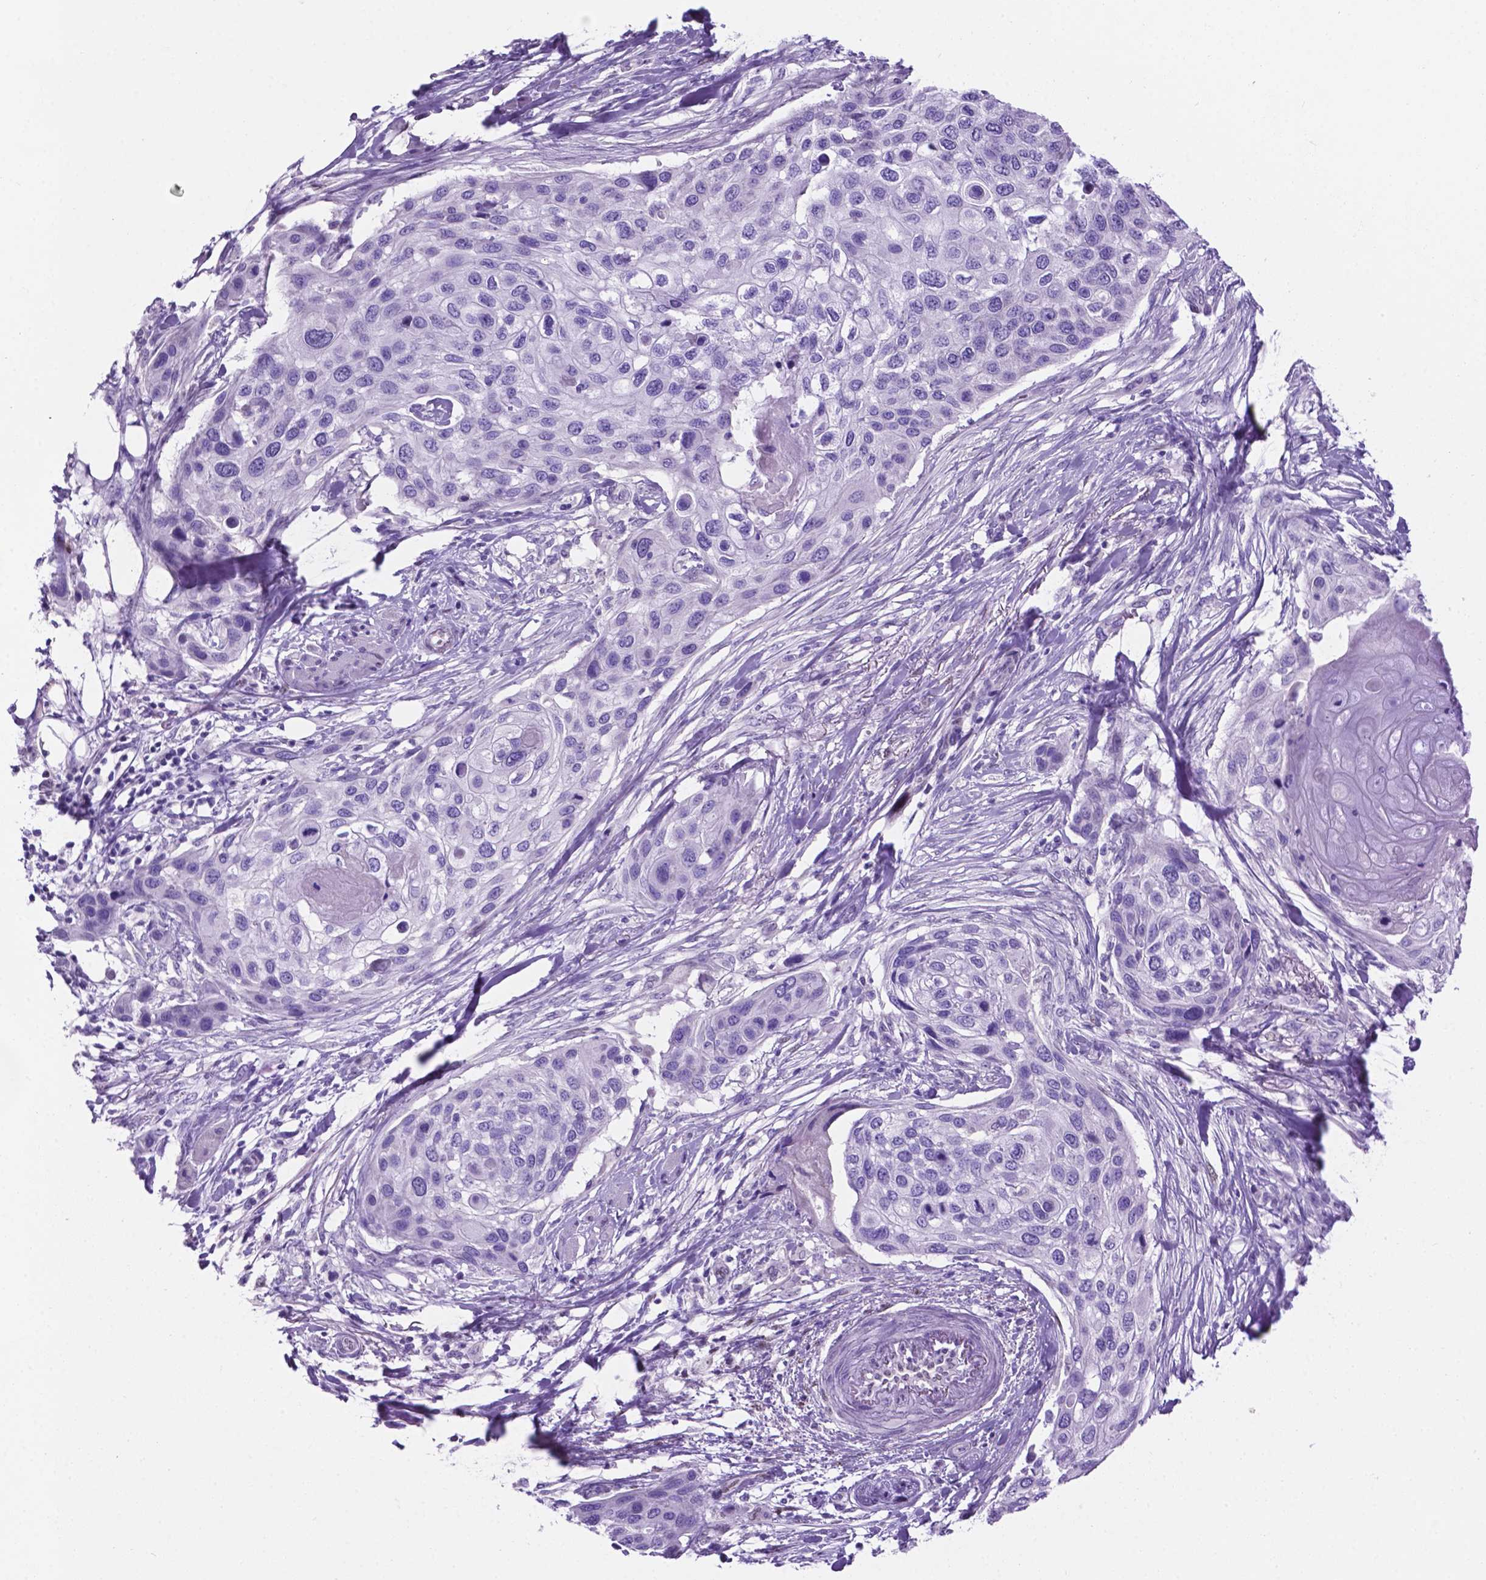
{"staining": {"intensity": "negative", "quantity": "none", "location": "none"}, "tissue": "skin cancer", "cell_type": "Tumor cells", "image_type": "cancer", "snomed": [{"axis": "morphology", "description": "Squamous cell carcinoma, NOS"}, {"axis": "topography", "description": "Skin"}], "caption": "Immunohistochemistry (IHC) image of neoplastic tissue: human skin squamous cell carcinoma stained with DAB (3,3'-diaminobenzidine) shows no significant protein positivity in tumor cells. The staining is performed using DAB brown chromogen with nuclei counter-stained in using hematoxylin.", "gene": "TMEM210", "patient": {"sex": "female", "age": 87}}